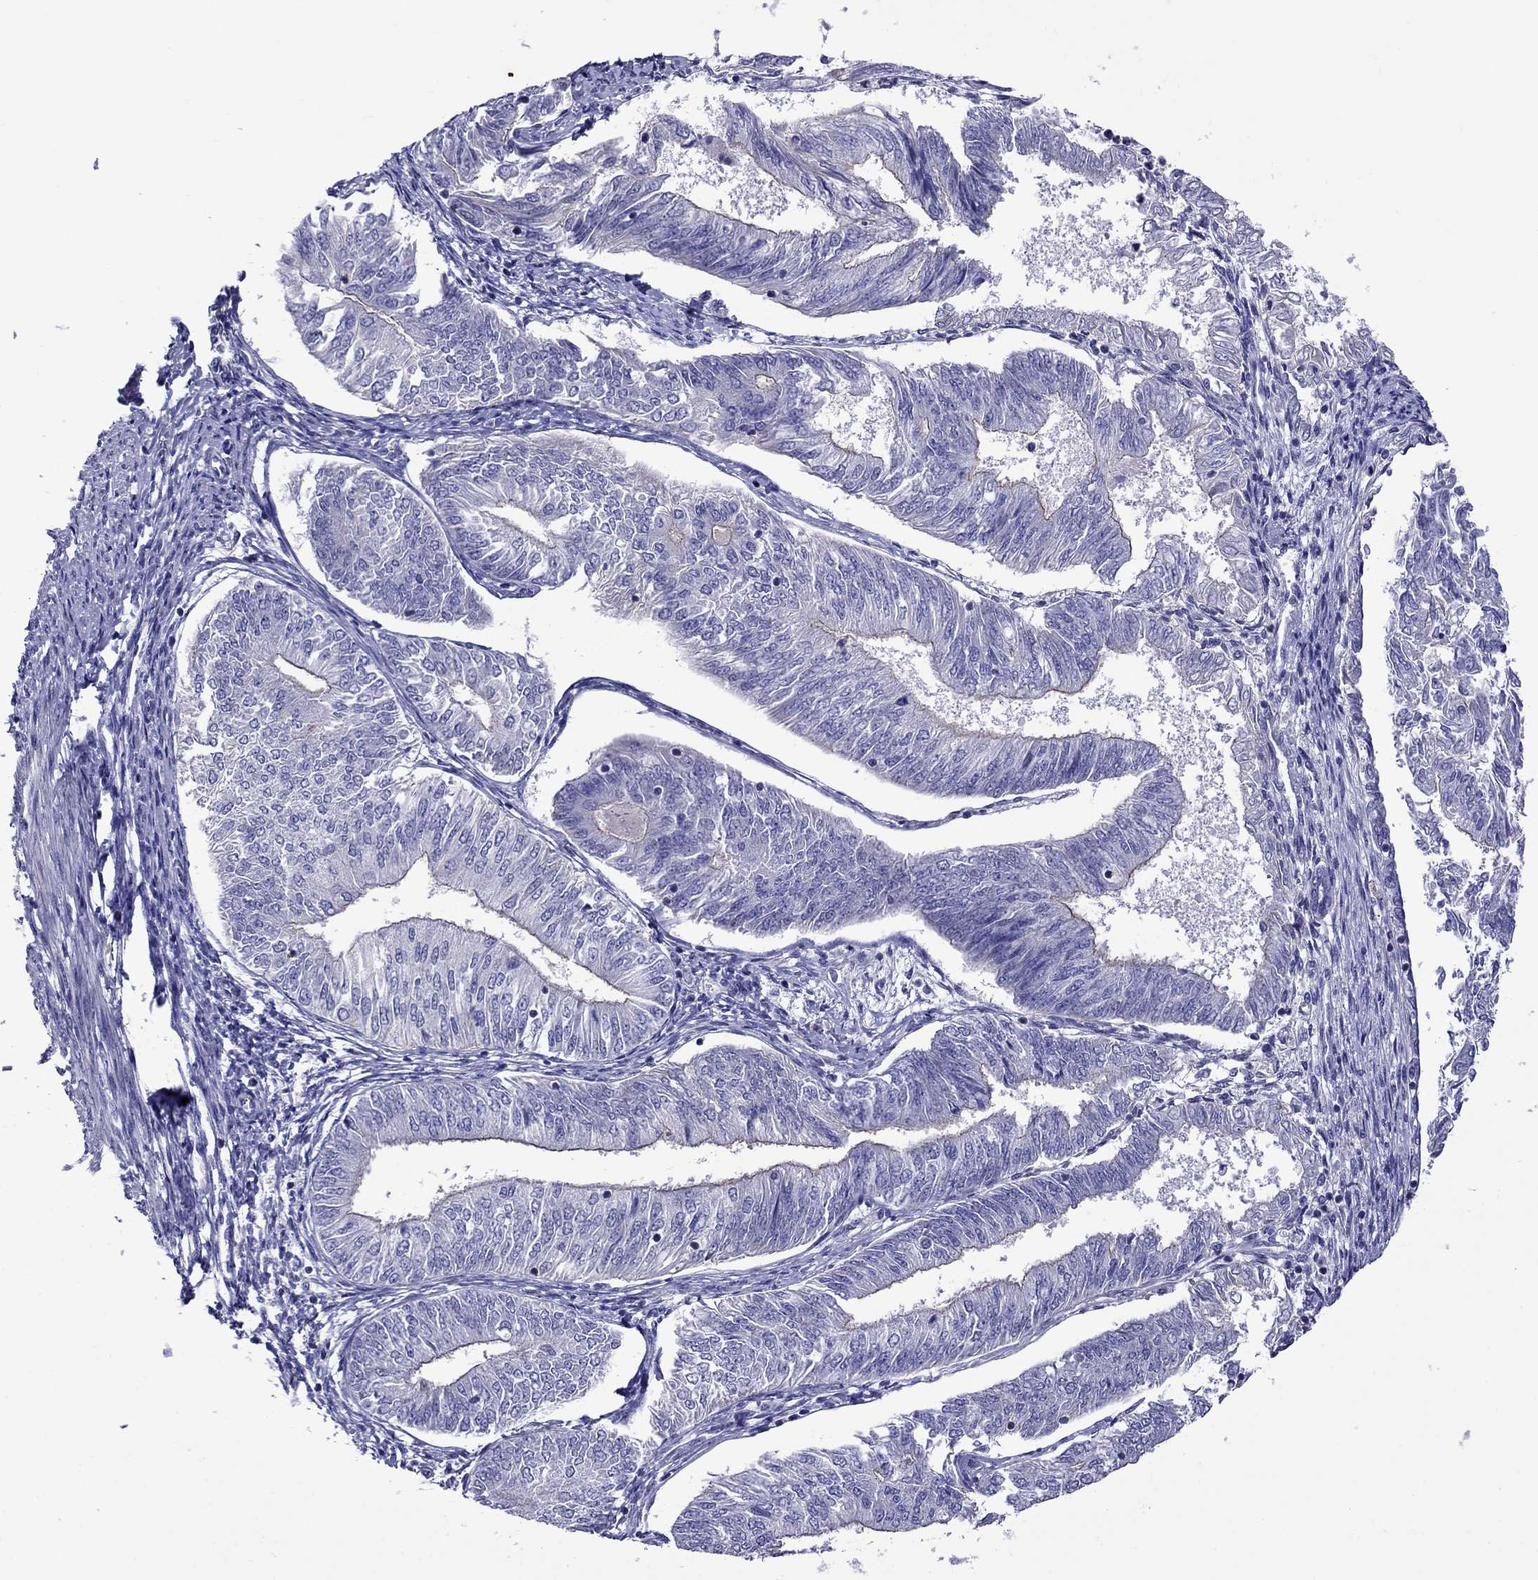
{"staining": {"intensity": "negative", "quantity": "none", "location": "none"}, "tissue": "endometrial cancer", "cell_type": "Tumor cells", "image_type": "cancer", "snomed": [{"axis": "morphology", "description": "Adenocarcinoma, NOS"}, {"axis": "topography", "description": "Endometrium"}], "caption": "Immunohistochemistry (IHC) histopathology image of human adenocarcinoma (endometrial) stained for a protein (brown), which shows no positivity in tumor cells.", "gene": "STAR", "patient": {"sex": "female", "age": 58}}